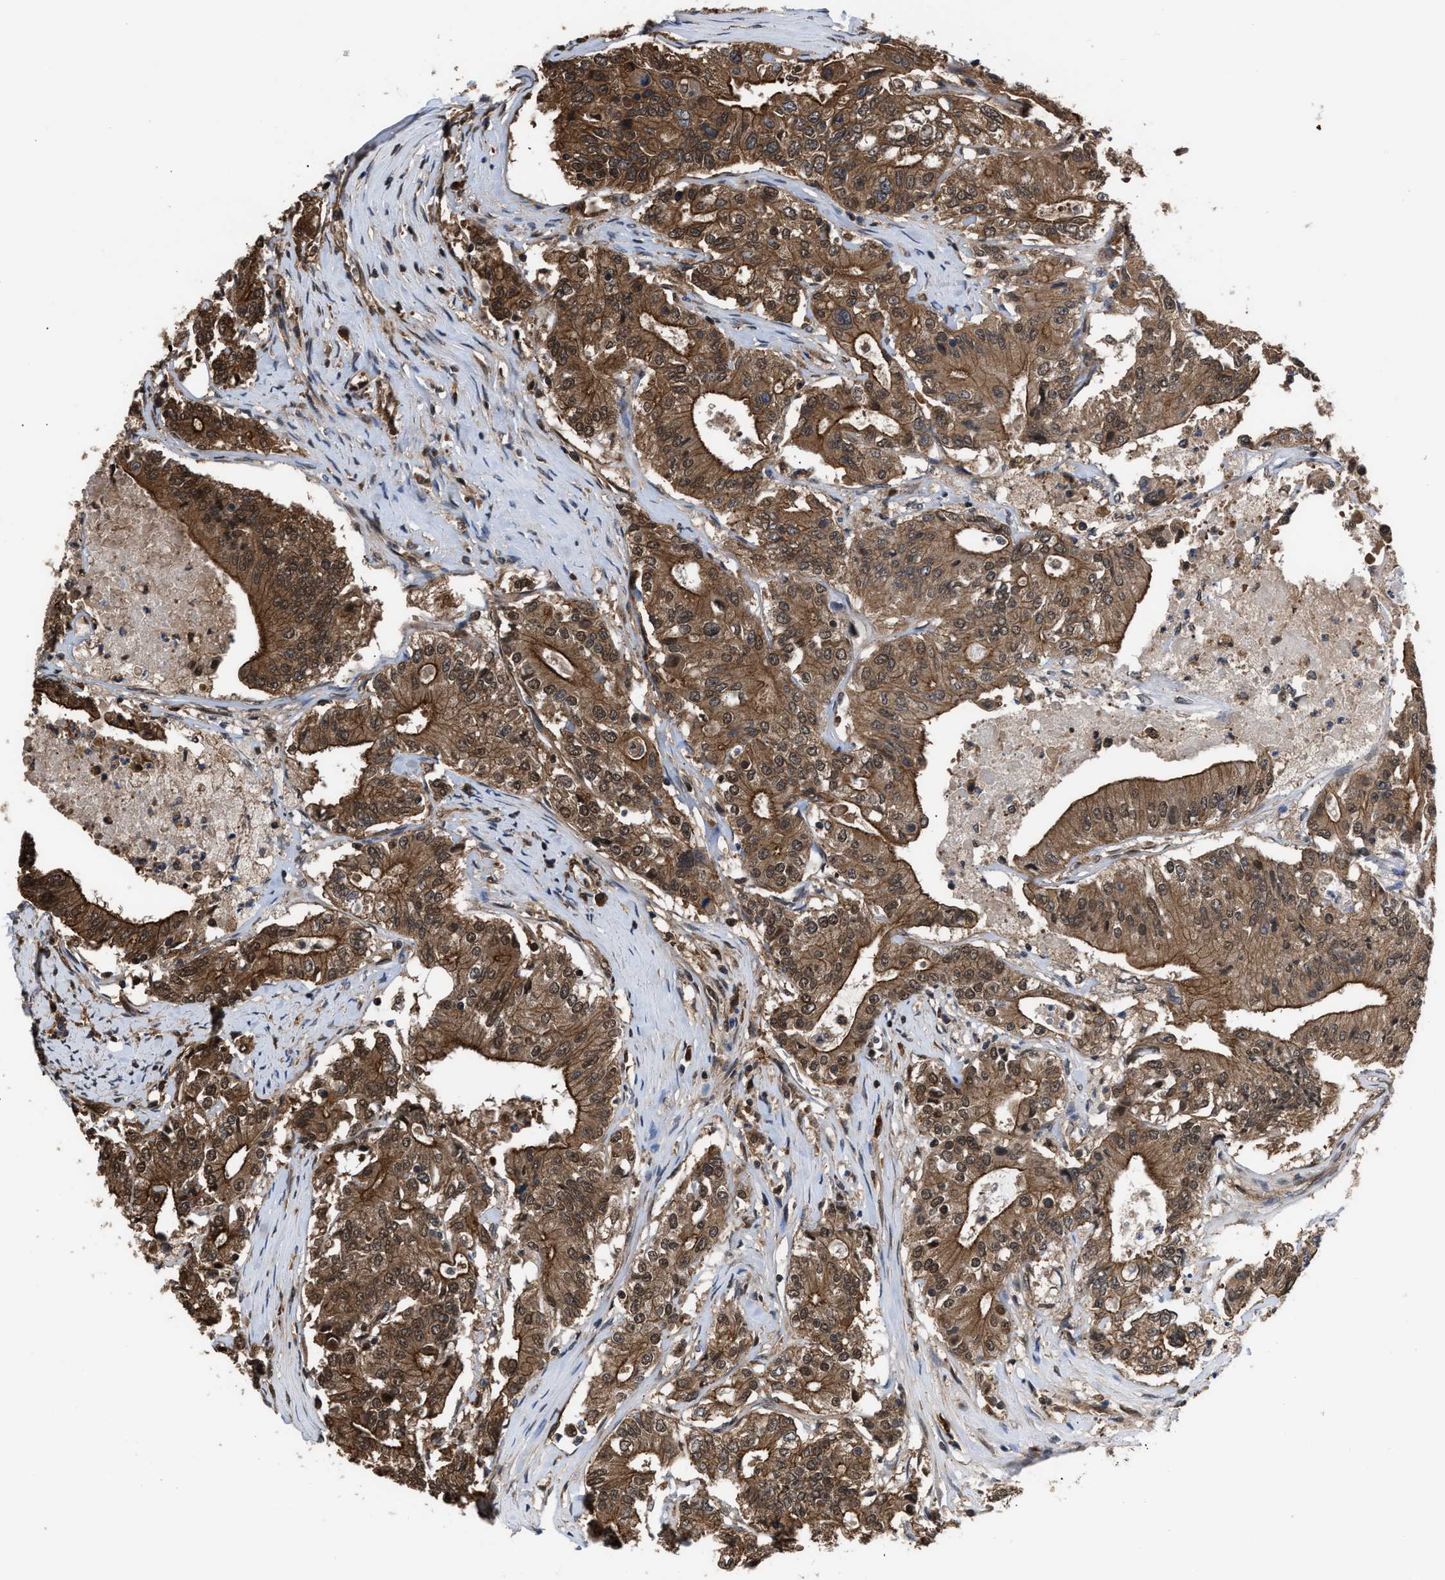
{"staining": {"intensity": "moderate", "quantity": ">75%", "location": "cytoplasmic/membranous,nuclear"}, "tissue": "colorectal cancer", "cell_type": "Tumor cells", "image_type": "cancer", "snomed": [{"axis": "morphology", "description": "Adenocarcinoma, NOS"}, {"axis": "topography", "description": "Colon"}], "caption": "Colorectal adenocarcinoma stained for a protein displays moderate cytoplasmic/membranous and nuclear positivity in tumor cells.", "gene": "SCAI", "patient": {"sex": "female", "age": 77}}